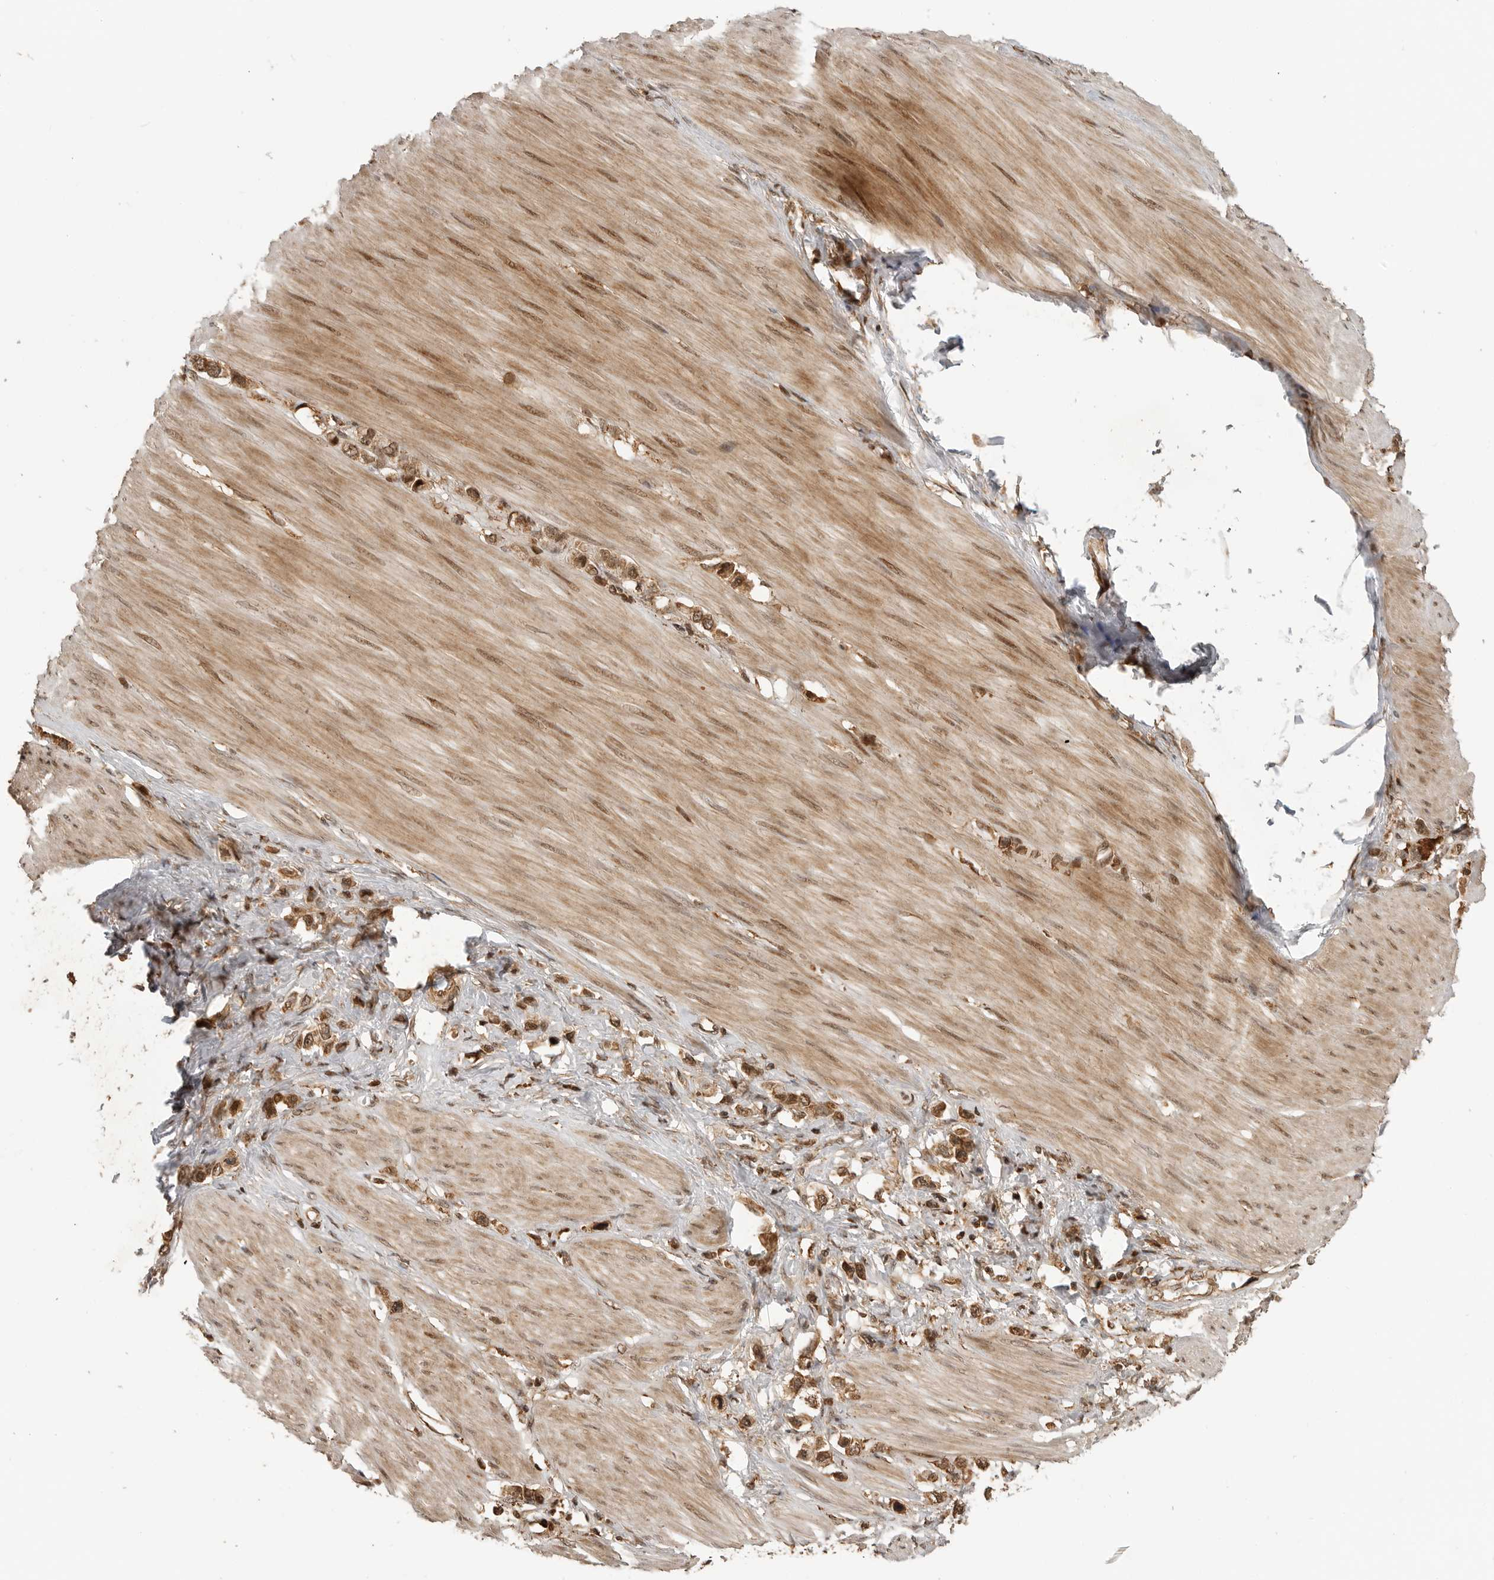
{"staining": {"intensity": "moderate", "quantity": ">75%", "location": "cytoplasmic/membranous,nuclear"}, "tissue": "stomach cancer", "cell_type": "Tumor cells", "image_type": "cancer", "snomed": [{"axis": "morphology", "description": "Adenocarcinoma, NOS"}, {"axis": "topography", "description": "Stomach"}], "caption": "A high-resolution micrograph shows immunohistochemistry staining of stomach cancer, which exhibits moderate cytoplasmic/membranous and nuclear expression in about >75% of tumor cells.", "gene": "BMP2K", "patient": {"sex": "female", "age": 65}}